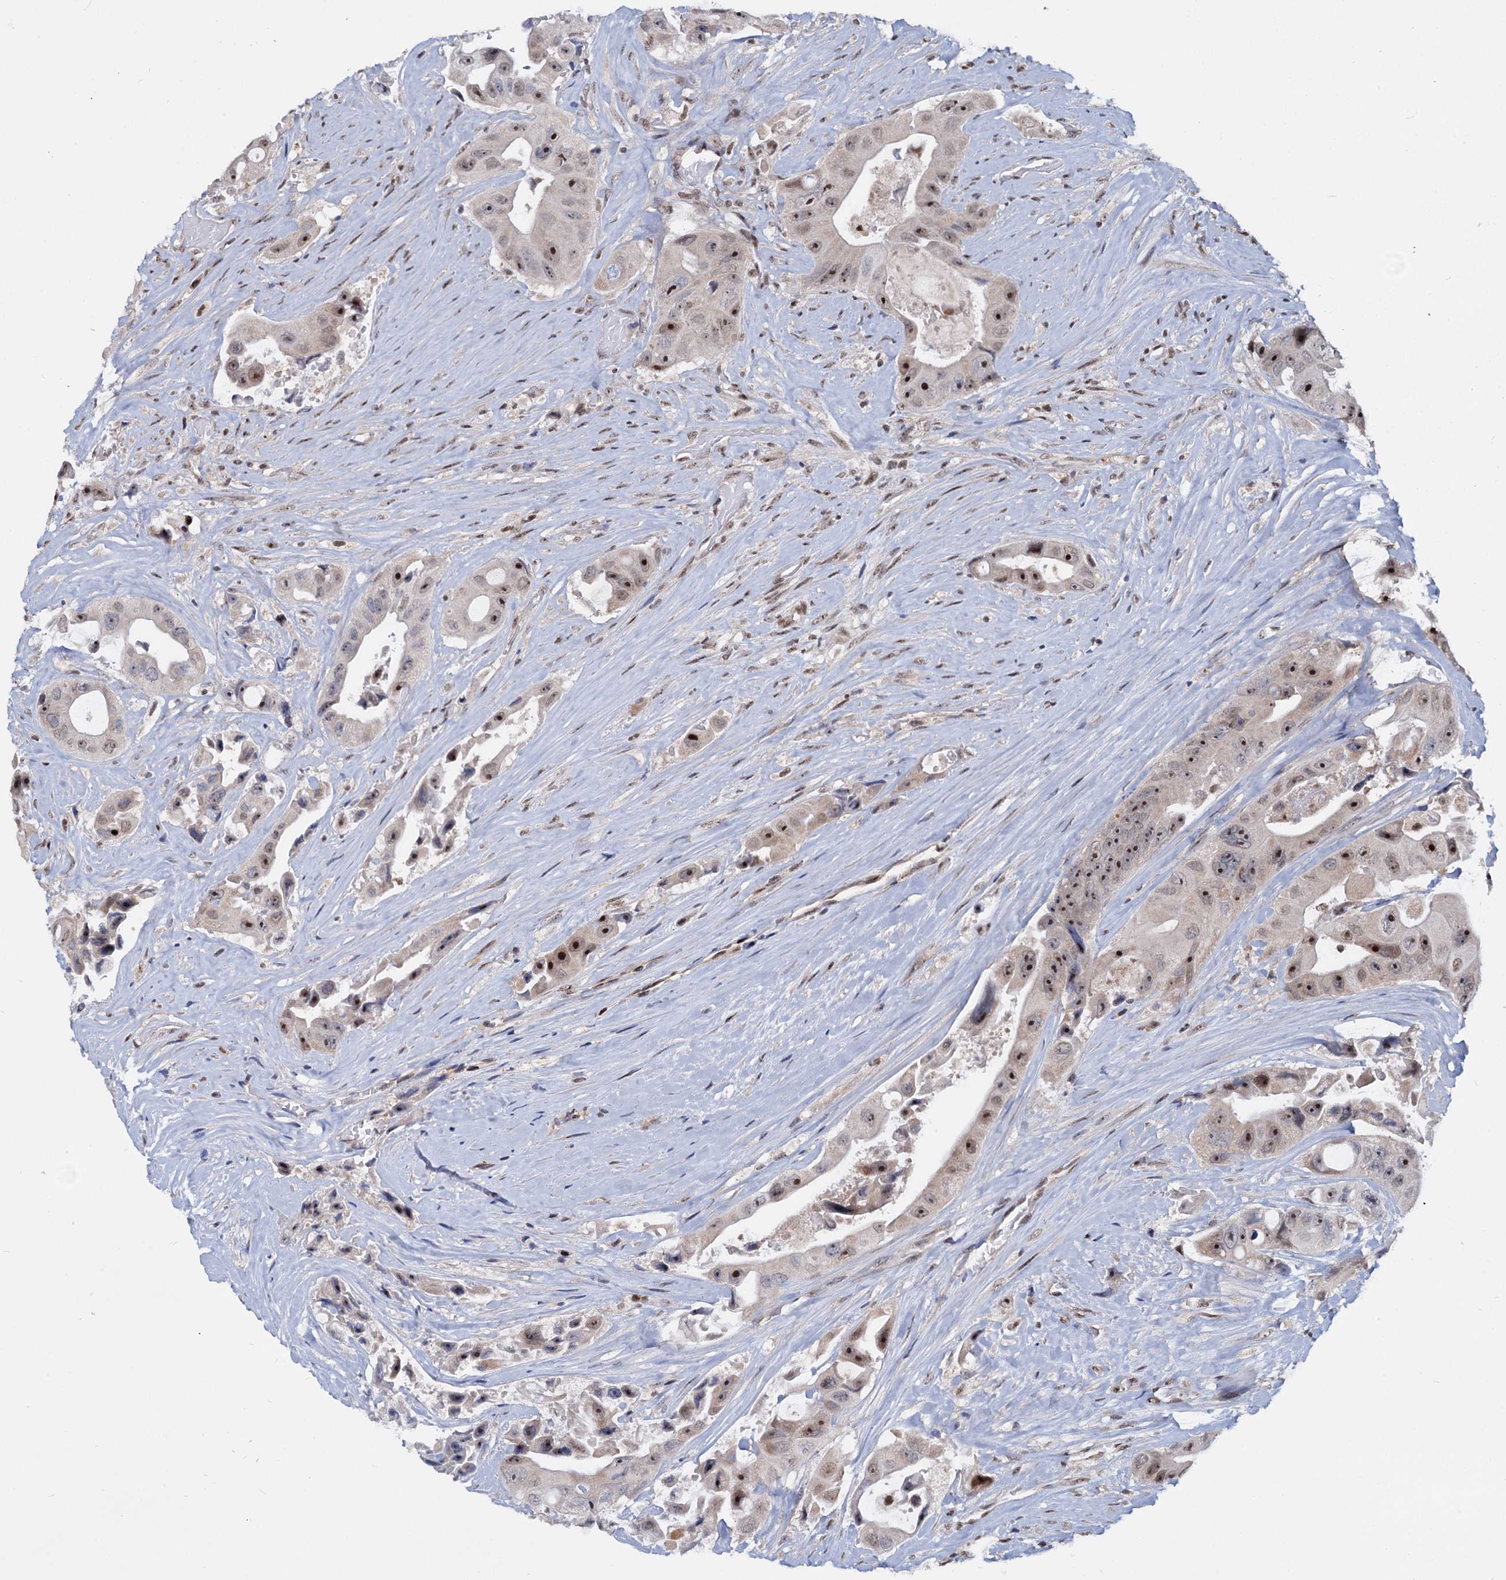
{"staining": {"intensity": "strong", "quantity": ">75%", "location": "nuclear"}, "tissue": "colorectal cancer", "cell_type": "Tumor cells", "image_type": "cancer", "snomed": [{"axis": "morphology", "description": "Adenocarcinoma, NOS"}, {"axis": "topography", "description": "Colon"}], "caption": "Colorectal cancer (adenocarcinoma) stained for a protein shows strong nuclear positivity in tumor cells.", "gene": "UBLCP1", "patient": {"sex": "female", "age": 46}}